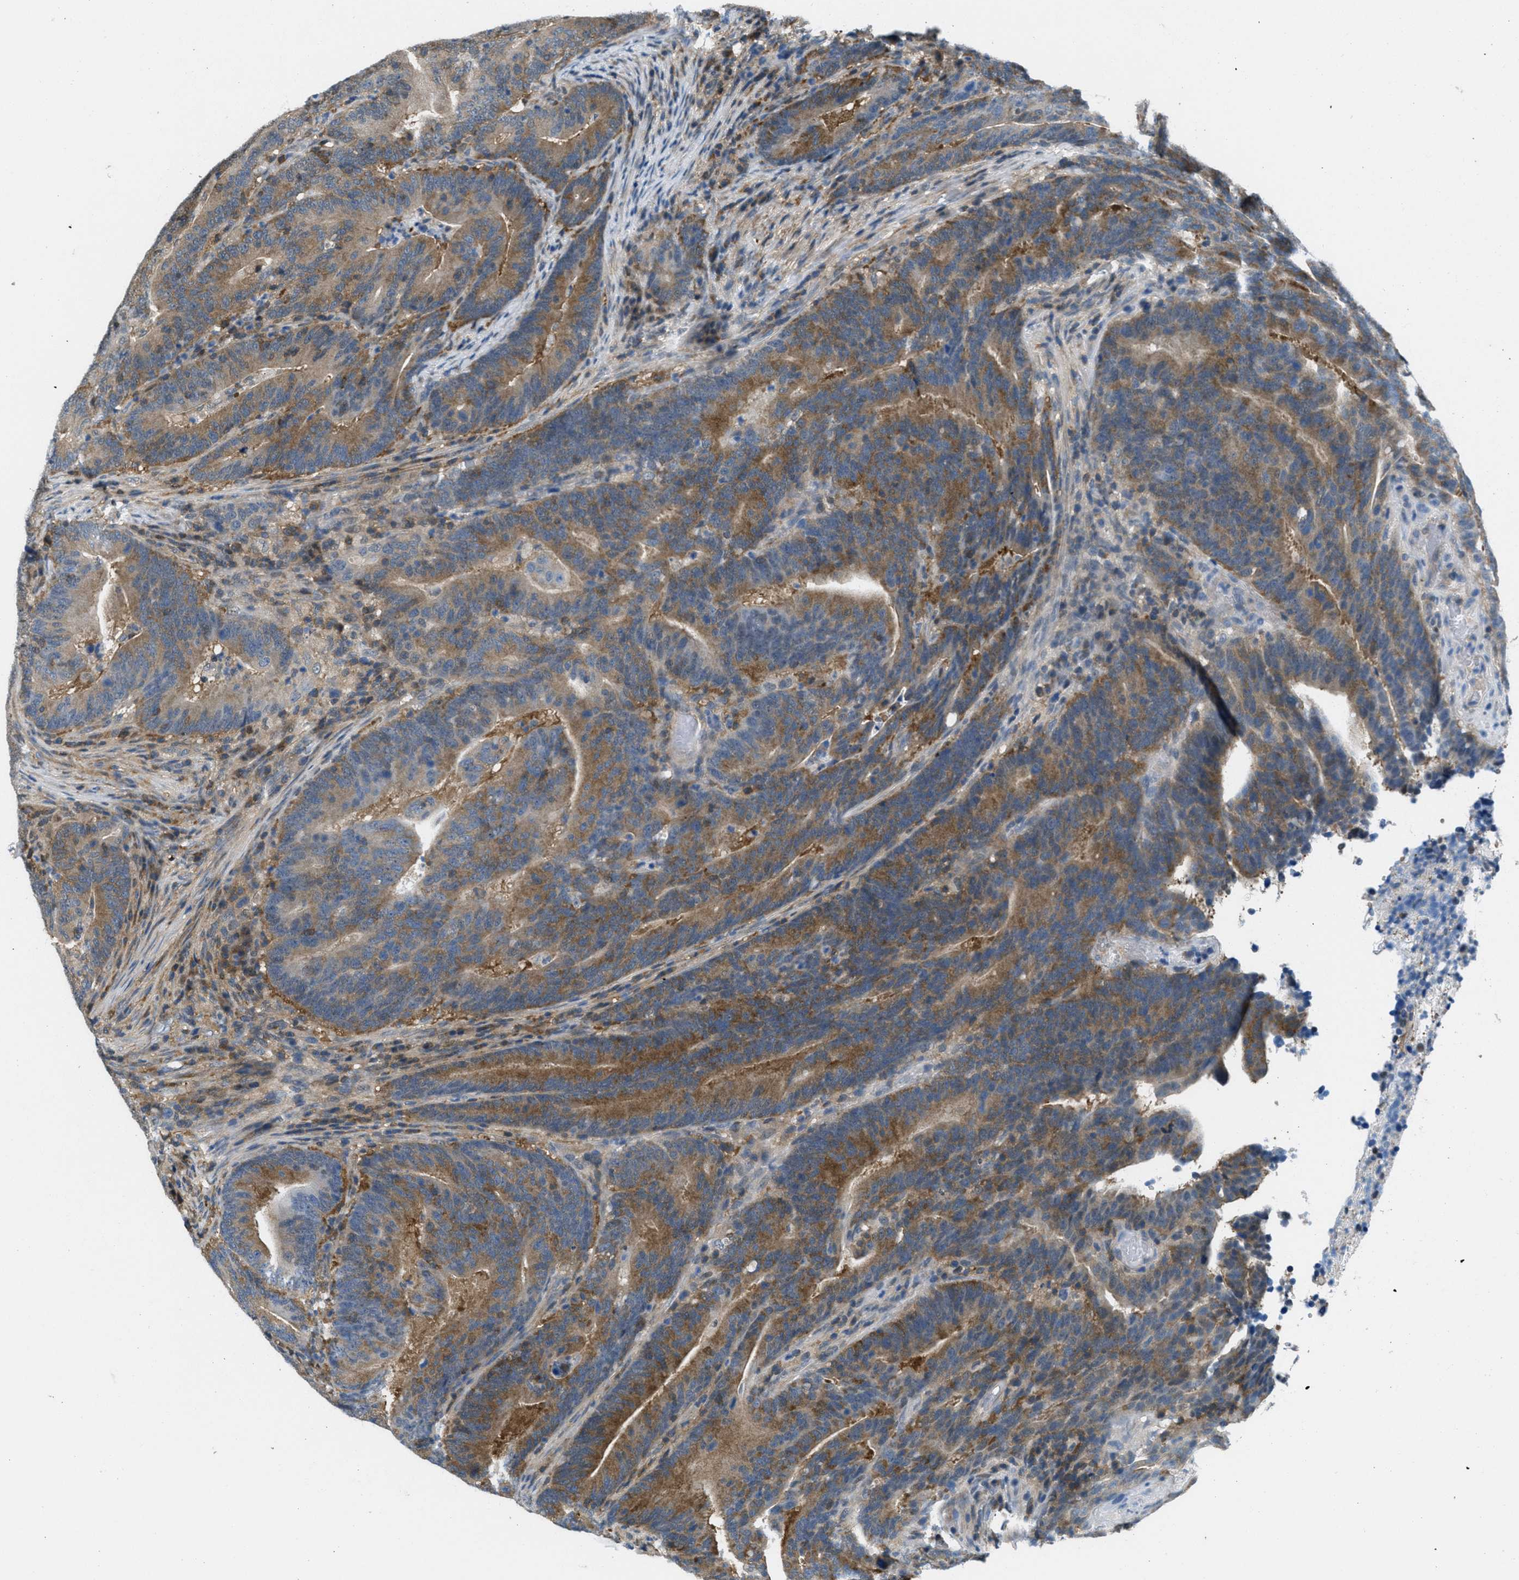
{"staining": {"intensity": "moderate", "quantity": ">75%", "location": "cytoplasmic/membranous"}, "tissue": "colorectal cancer", "cell_type": "Tumor cells", "image_type": "cancer", "snomed": [{"axis": "morphology", "description": "Adenocarcinoma, NOS"}, {"axis": "topography", "description": "Colon"}], "caption": "Human adenocarcinoma (colorectal) stained with a protein marker displays moderate staining in tumor cells.", "gene": "PIP5K1C", "patient": {"sex": "female", "age": 66}}